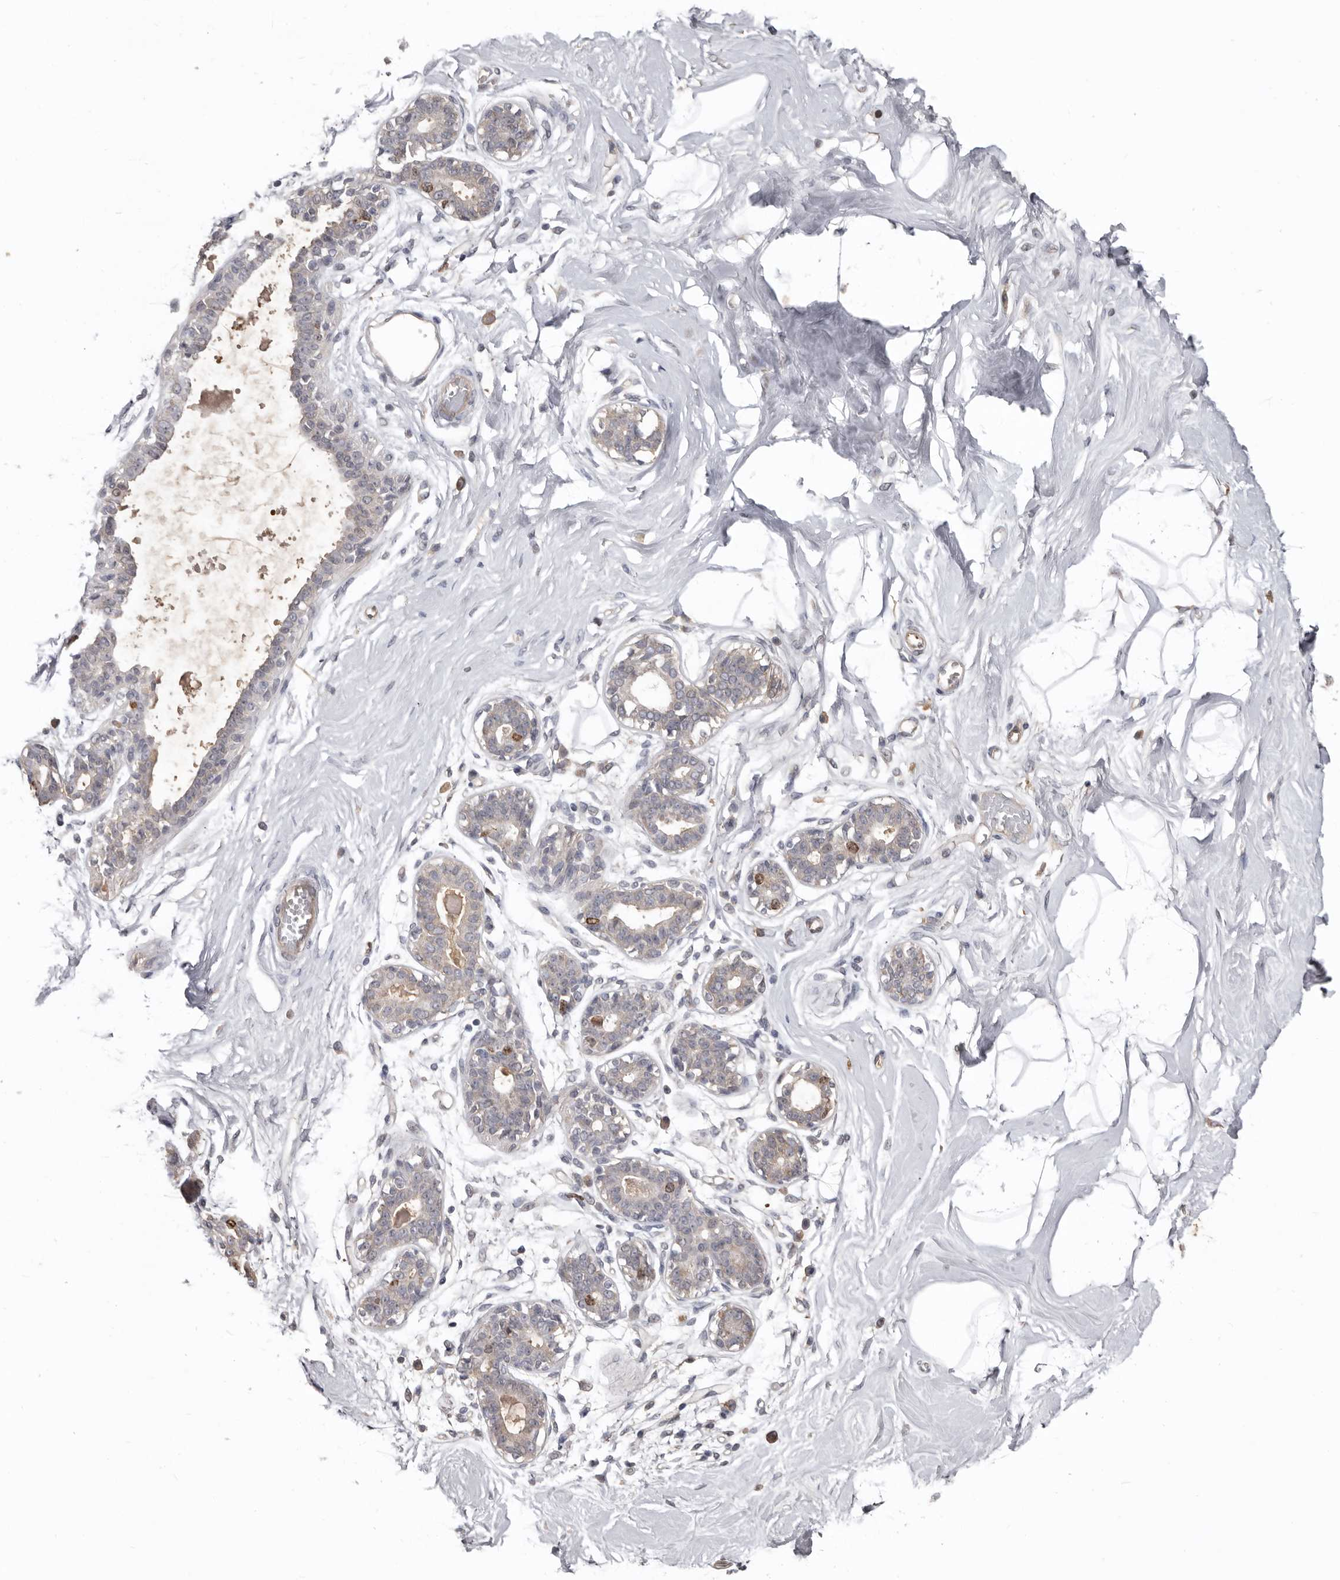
{"staining": {"intensity": "negative", "quantity": "none", "location": "none"}, "tissue": "breast", "cell_type": "Adipocytes", "image_type": "normal", "snomed": [{"axis": "morphology", "description": "Normal tissue, NOS"}, {"axis": "topography", "description": "Breast"}], "caption": "DAB immunohistochemical staining of normal breast exhibits no significant expression in adipocytes. (DAB (3,3'-diaminobenzidine) IHC with hematoxylin counter stain).", "gene": "CDCA8", "patient": {"sex": "female", "age": 45}}